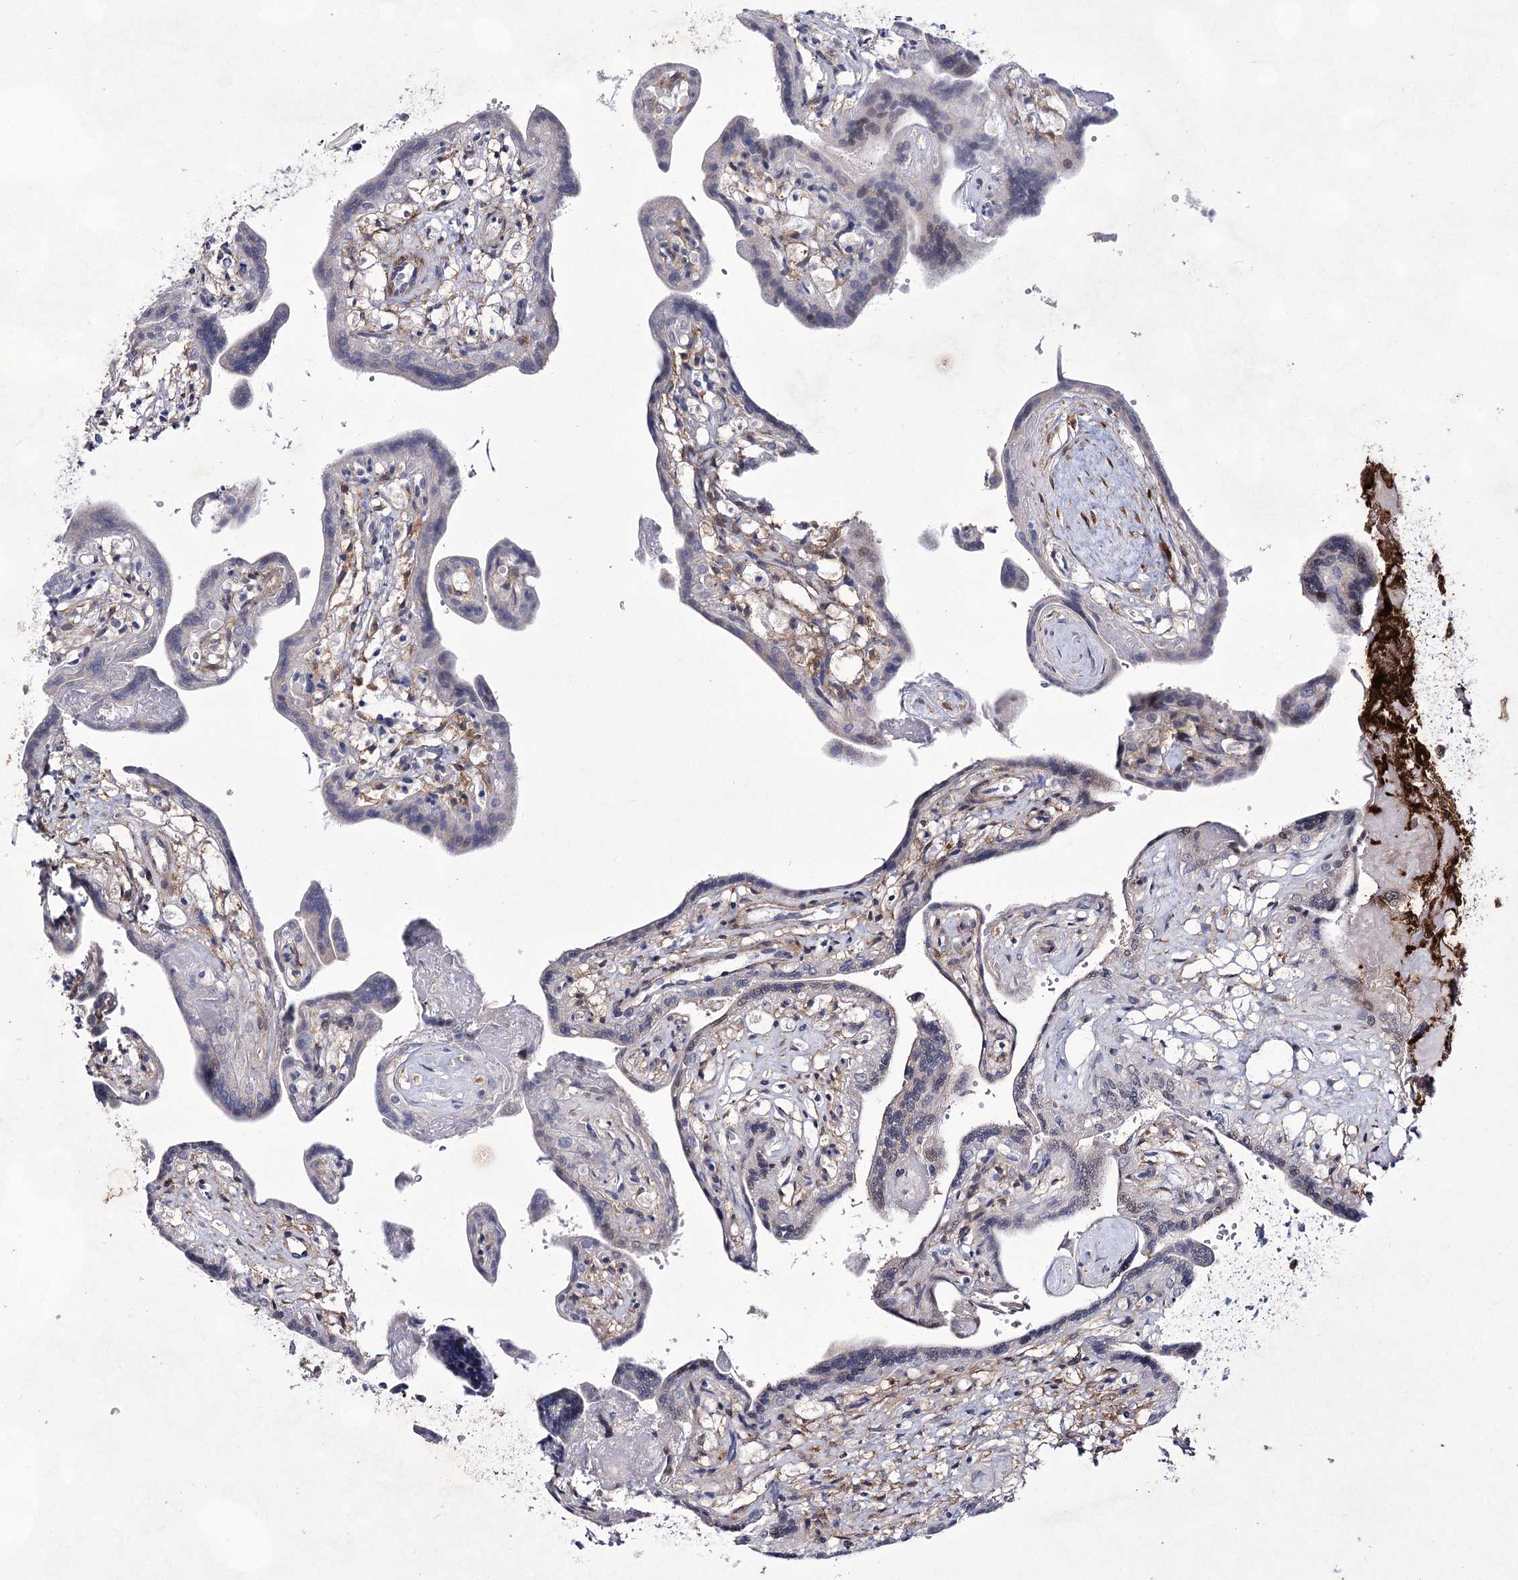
{"staining": {"intensity": "negative", "quantity": "none", "location": "none"}, "tissue": "placenta", "cell_type": "Trophoblastic cells", "image_type": "normal", "snomed": [{"axis": "morphology", "description": "Normal tissue, NOS"}, {"axis": "topography", "description": "Placenta"}], "caption": "Trophoblastic cells are negative for protein expression in benign human placenta. (Immunohistochemistry, brightfield microscopy, high magnification).", "gene": "UGDH", "patient": {"sex": "female", "age": 37}}